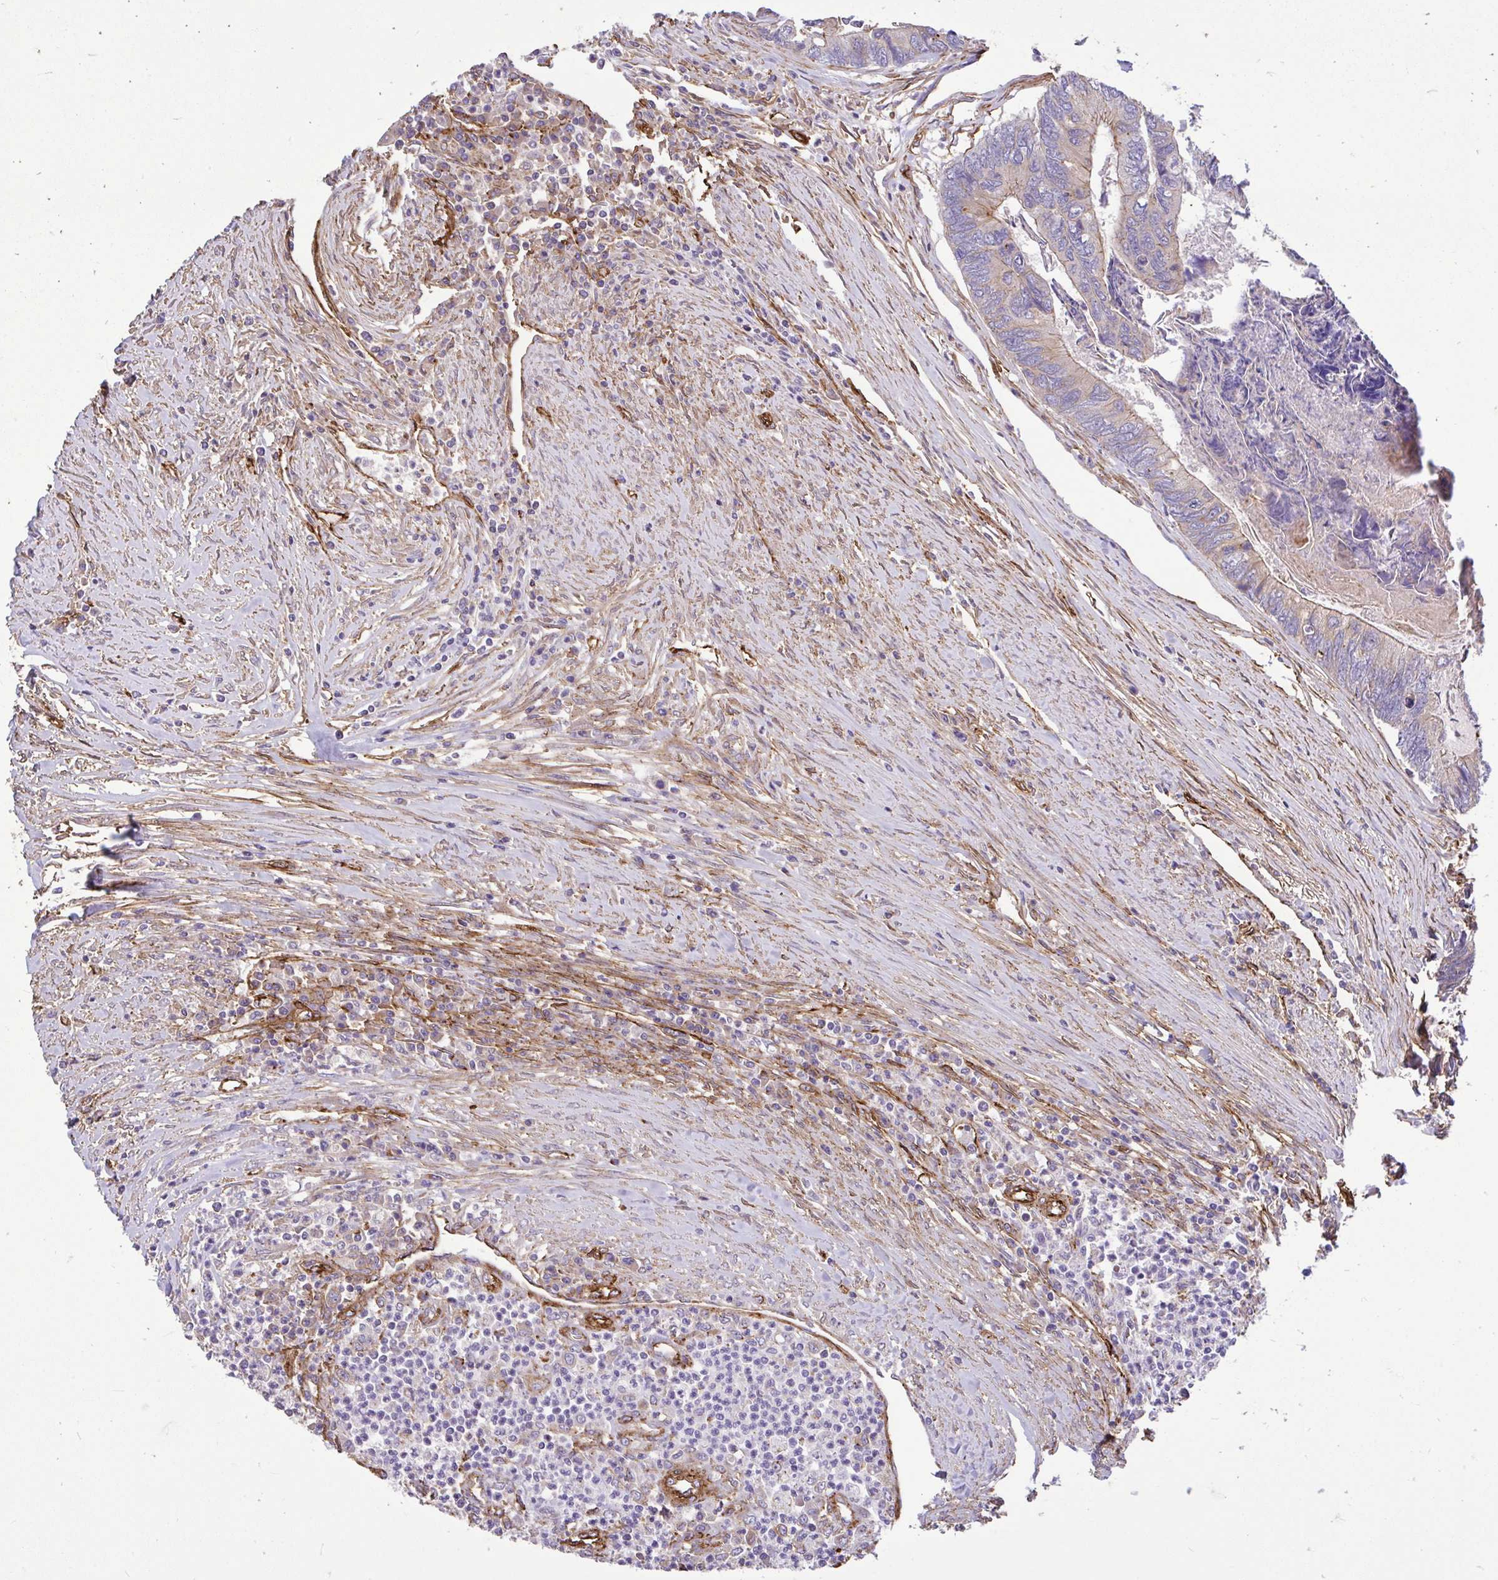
{"staining": {"intensity": "weak", "quantity": ">75%", "location": "cytoplasmic/membranous"}, "tissue": "colorectal cancer", "cell_type": "Tumor cells", "image_type": "cancer", "snomed": [{"axis": "morphology", "description": "Adenocarcinoma, NOS"}, {"axis": "topography", "description": "Colon"}], "caption": "Adenocarcinoma (colorectal) stained with immunohistochemistry shows weak cytoplasmic/membranous staining in about >75% of tumor cells.", "gene": "PTPRK", "patient": {"sex": "female", "age": 67}}